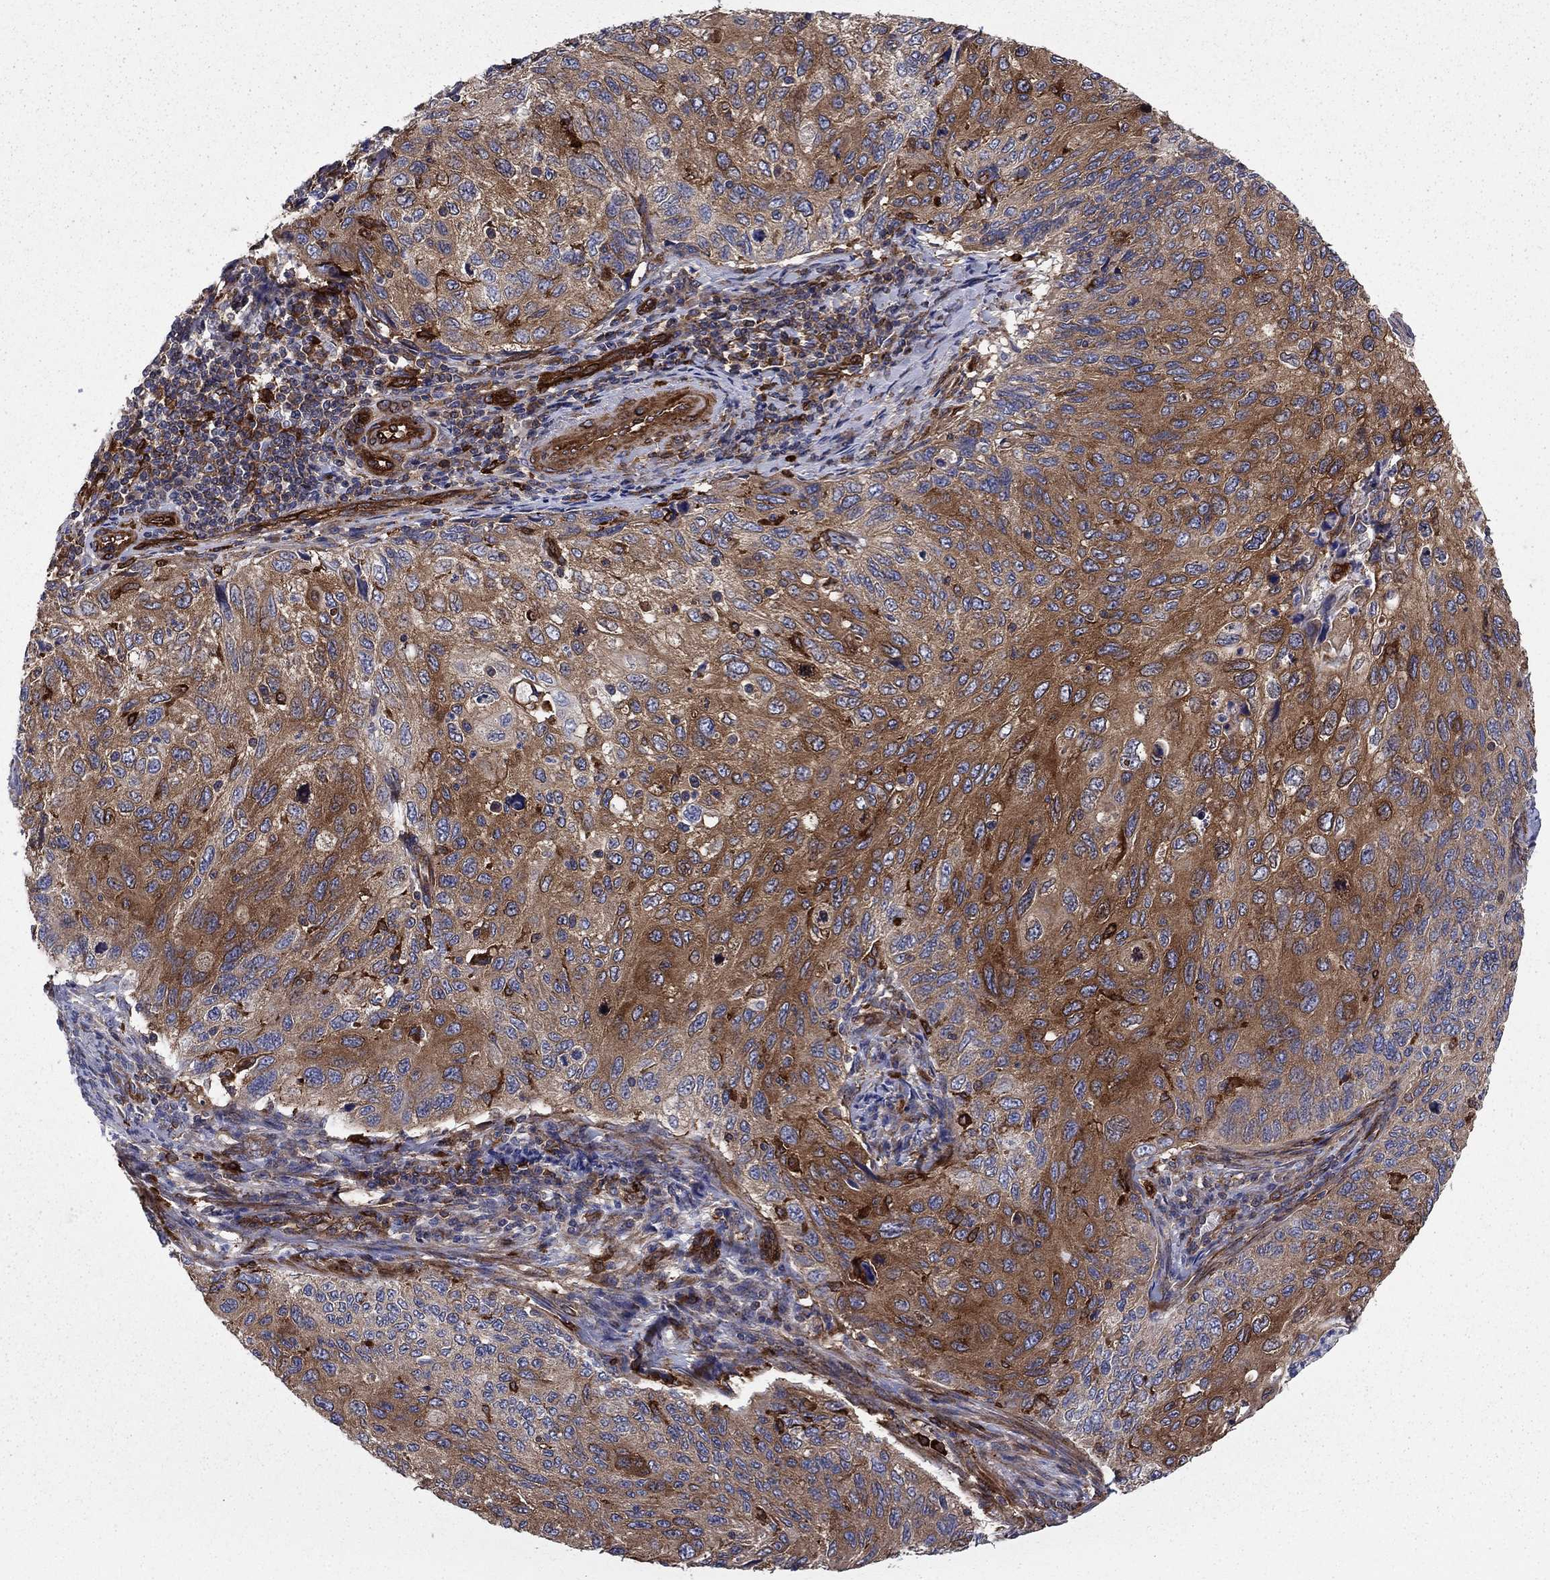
{"staining": {"intensity": "moderate", "quantity": "25%-75%", "location": "cytoplasmic/membranous"}, "tissue": "cervical cancer", "cell_type": "Tumor cells", "image_type": "cancer", "snomed": [{"axis": "morphology", "description": "Squamous cell carcinoma, NOS"}, {"axis": "topography", "description": "Cervix"}], "caption": "Cervical cancer (squamous cell carcinoma) was stained to show a protein in brown. There is medium levels of moderate cytoplasmic/membranous expression in about 25%-75% of tumor cells.", "gene": "EHBP1L1", "patient": {"sex": "female", "age": 70}}